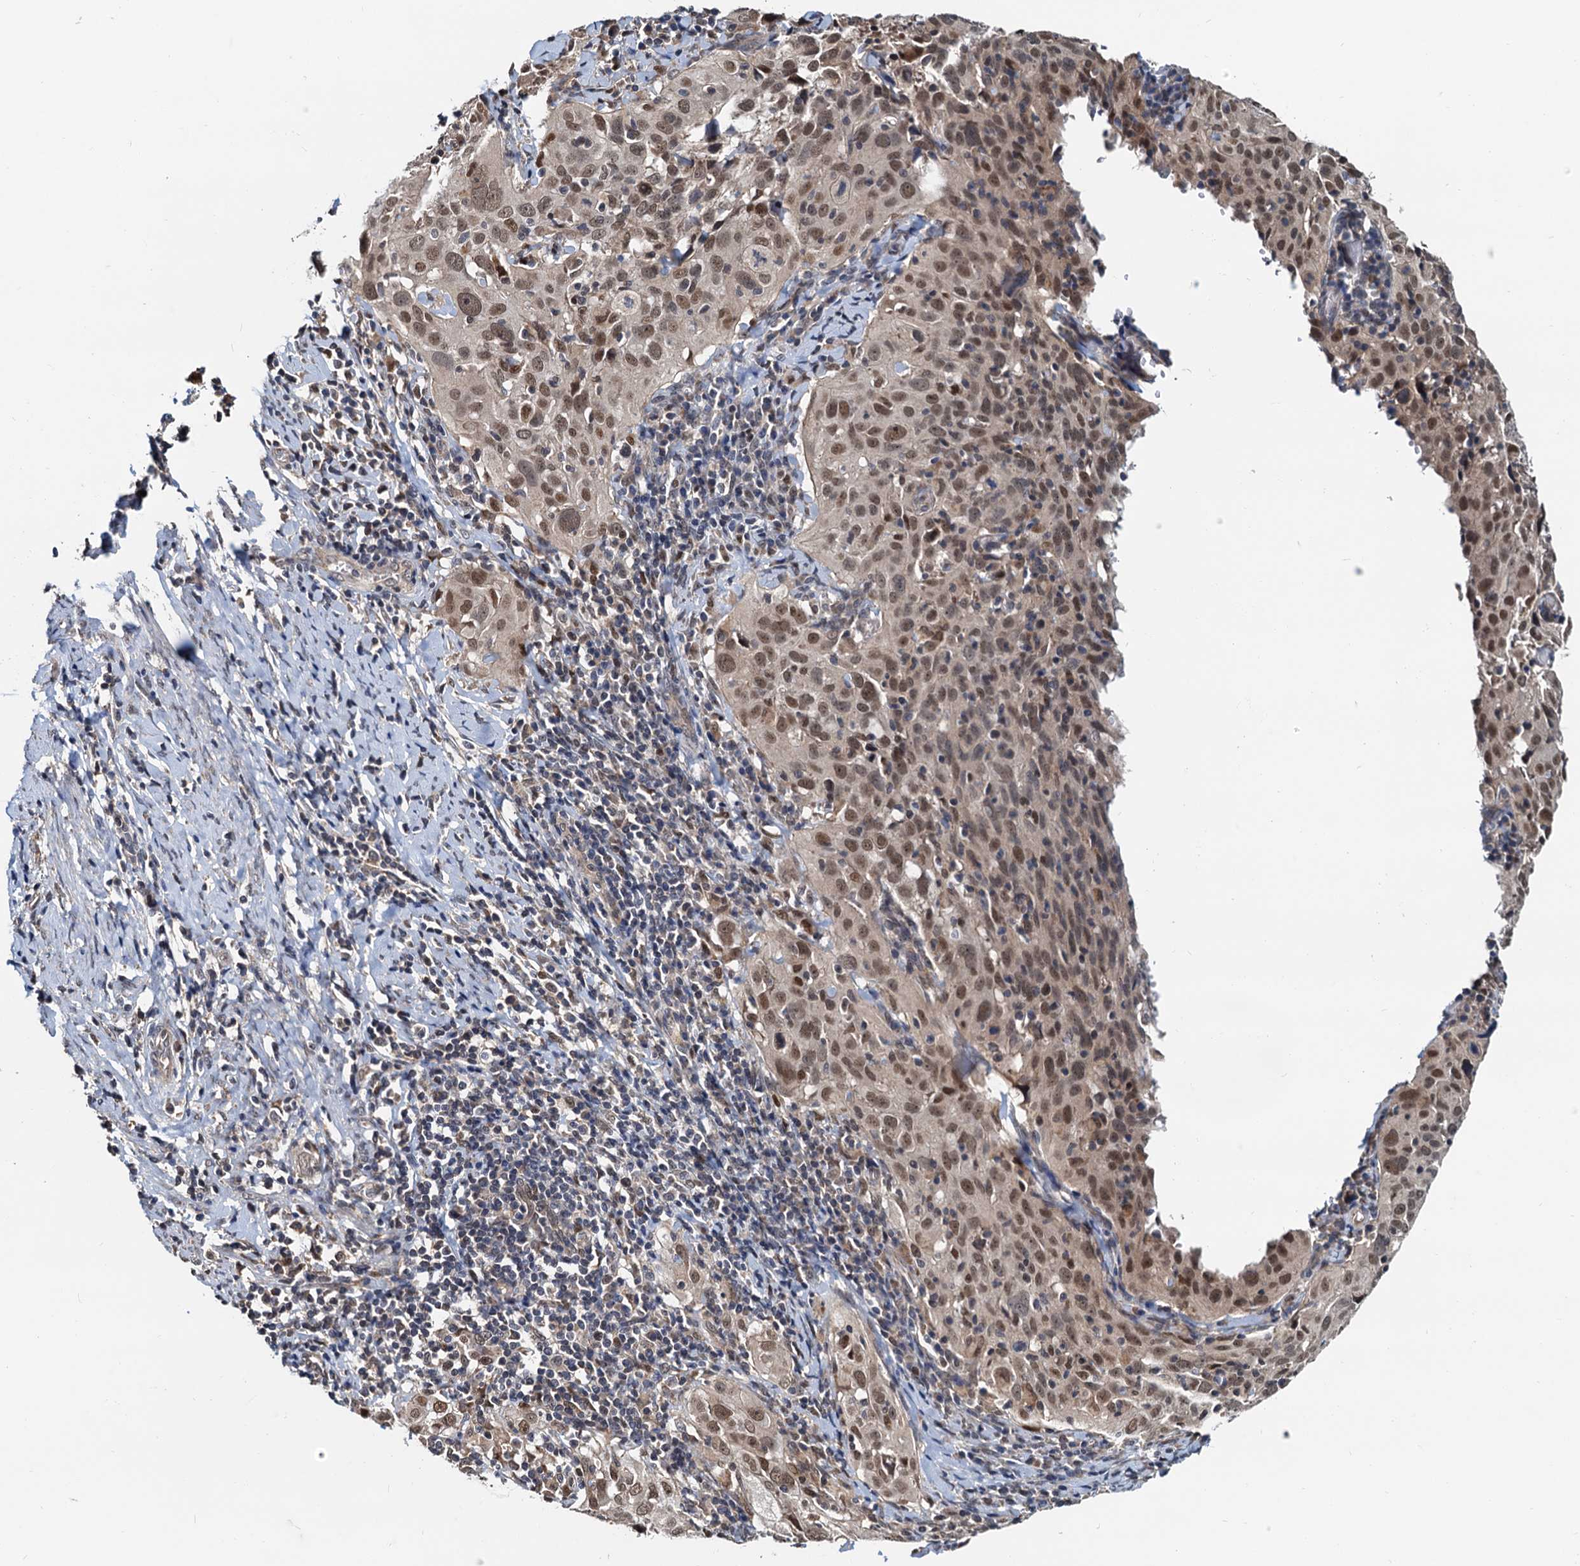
{"staining": {"intensity": "moderate", "quantity": ">75%", "location": "nuclear"}, "tissue": "cervical cancer", "cell_type": "Tumor cells", "image_type": "cancer", "snomed": [{"axis": "morphology", "description": "Squamous cell carcinoma, NOS"}, {"axis": "topography", "description": "Cervix"}], "caption": "Cervical cancer was stained to show a protein in brown. There is medium levels of moderate nuclear staining in approximately >75% of tumor cells.", "gene": "MCMBP", "patient": {"sex": "female", "age": 31}}